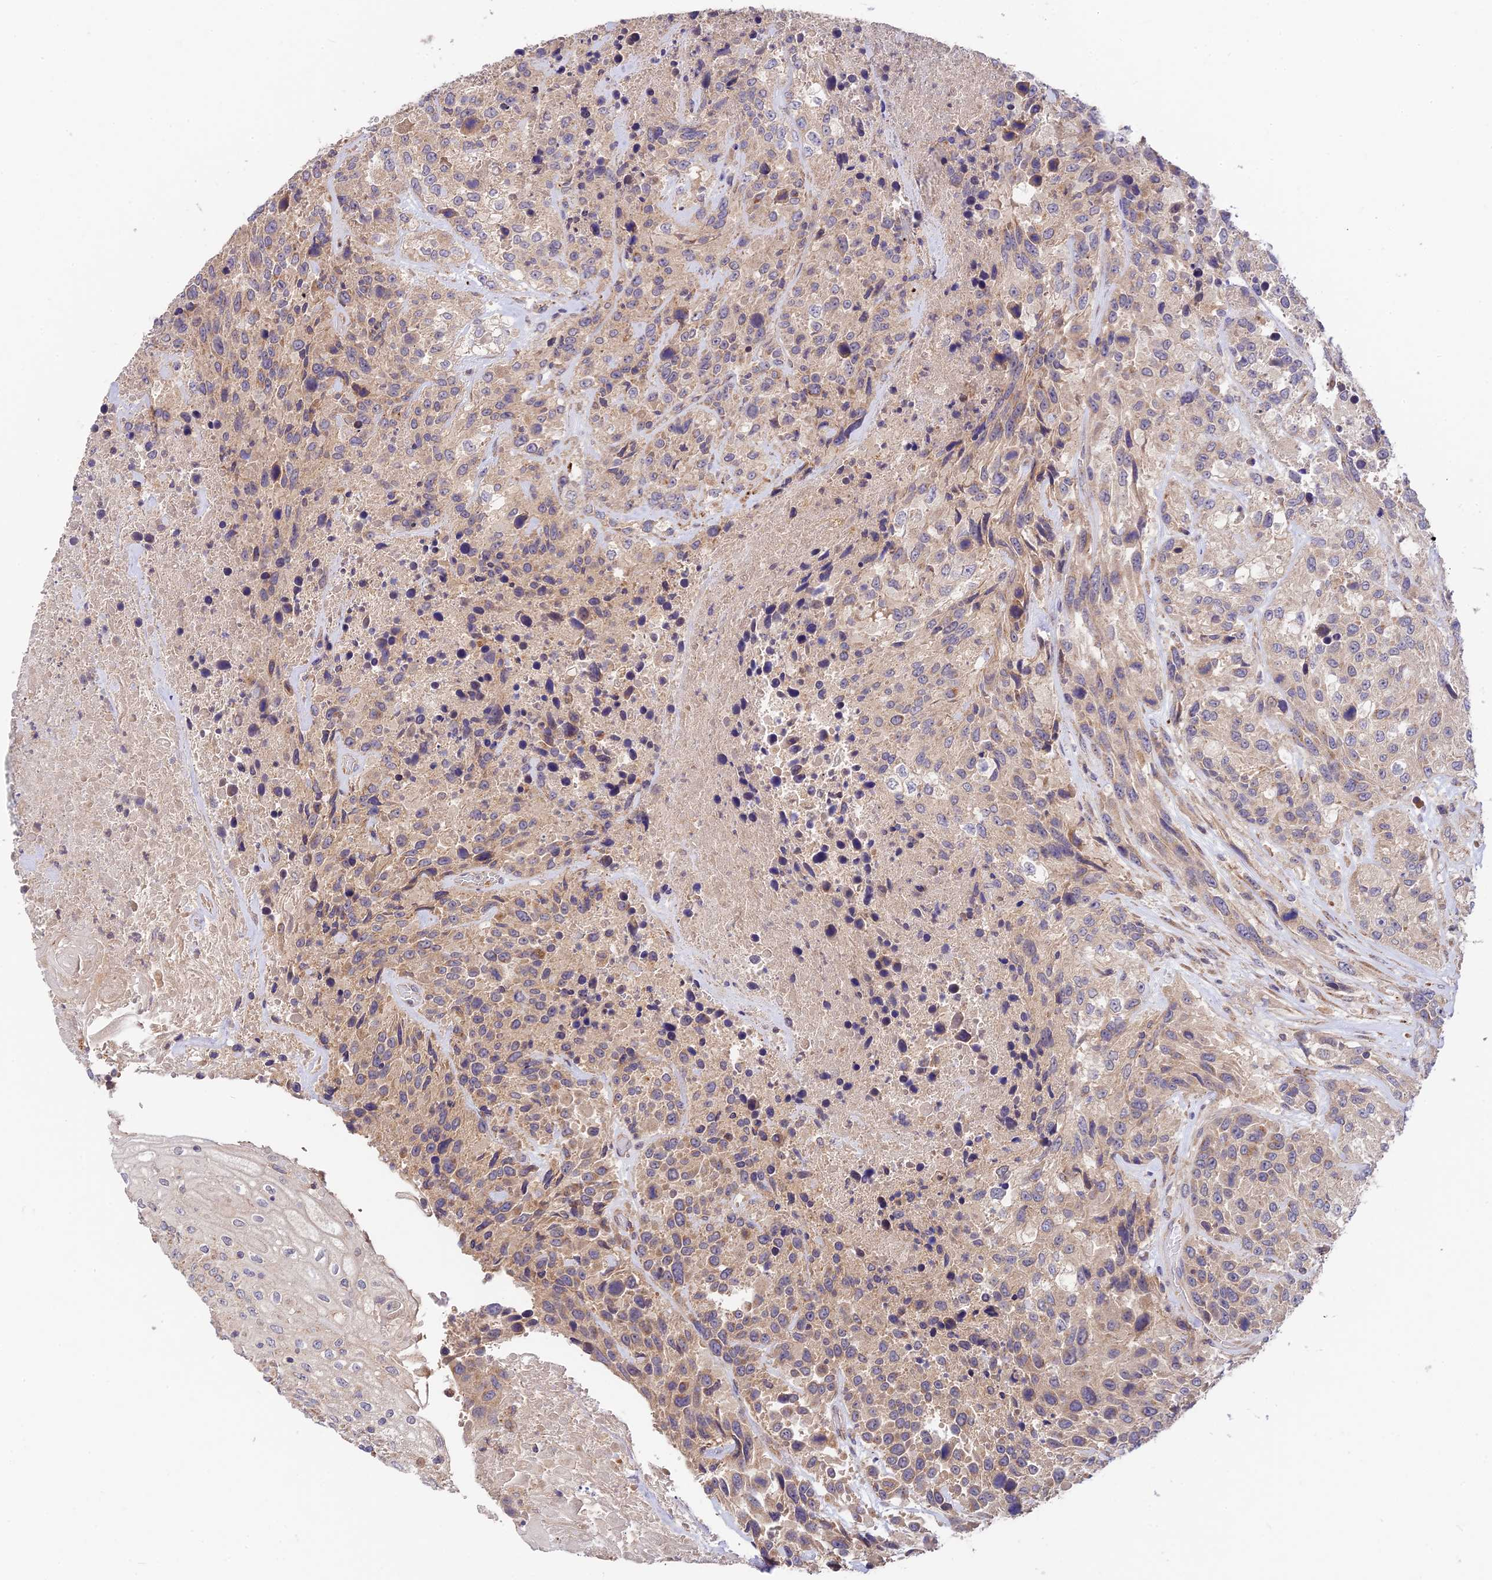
{"staining": {"intensity": "weak", "quantity": "25%-75%", "location": "cytoplasmic/membranous"}, "tissue": "urothelial cancer", "cell_type": "Tumor cells", "image_type": "cancer", "snomed": [{"axis": "morphology", "description": "Urothelial carcinoma, High grade"}, {"axis": "topography", "description": "Urinary bladder"}], "caption": "Urothelial cancer stained with DAB (3,3'-diaminobenzidine) immunohistochemistry shows low levels of weak cytoplasmic/membranous staining in about 25%-75% of tumor cells.", "gene": "C3orf20", "patient": {"sex": "female", "age": 70}}